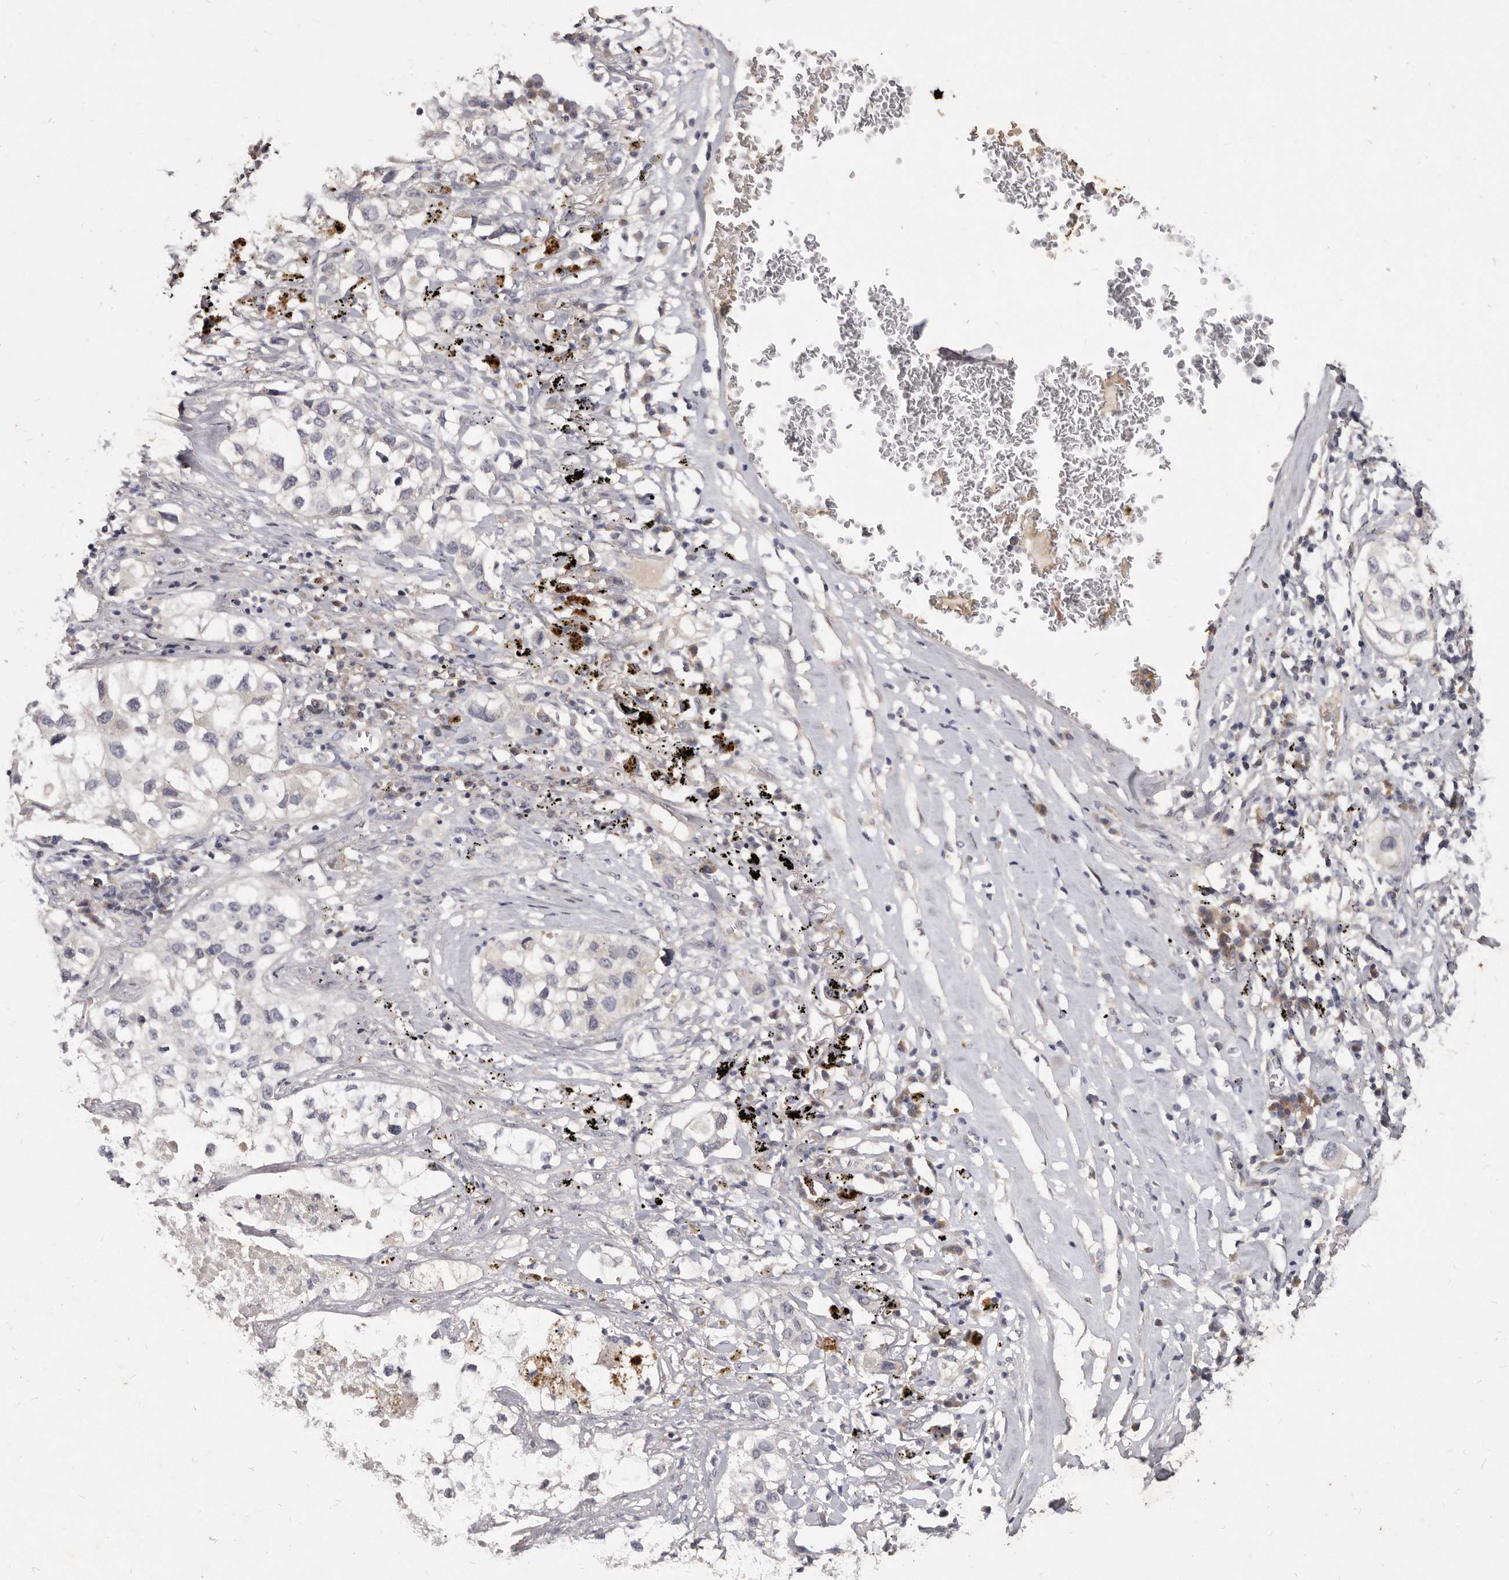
{"staining": {"intensity": "negative", "quantity": "none", "location": "none"}, "tissue": "lung cancer", "cell_type": "Tumor cells", "image_type": "cancer", "snomed": [{"axis": "morphology", "description": "Adenocarcinoma, NOS"}, {"axis": "topography", "description": "Lung"}], "caption": "Immunohistochemical staining of adenocarcinoma (lung) displays no significant positivity in tumor cells.", "gene": "SLC22A1", "patient": {"sex": "male", "age": 63}}